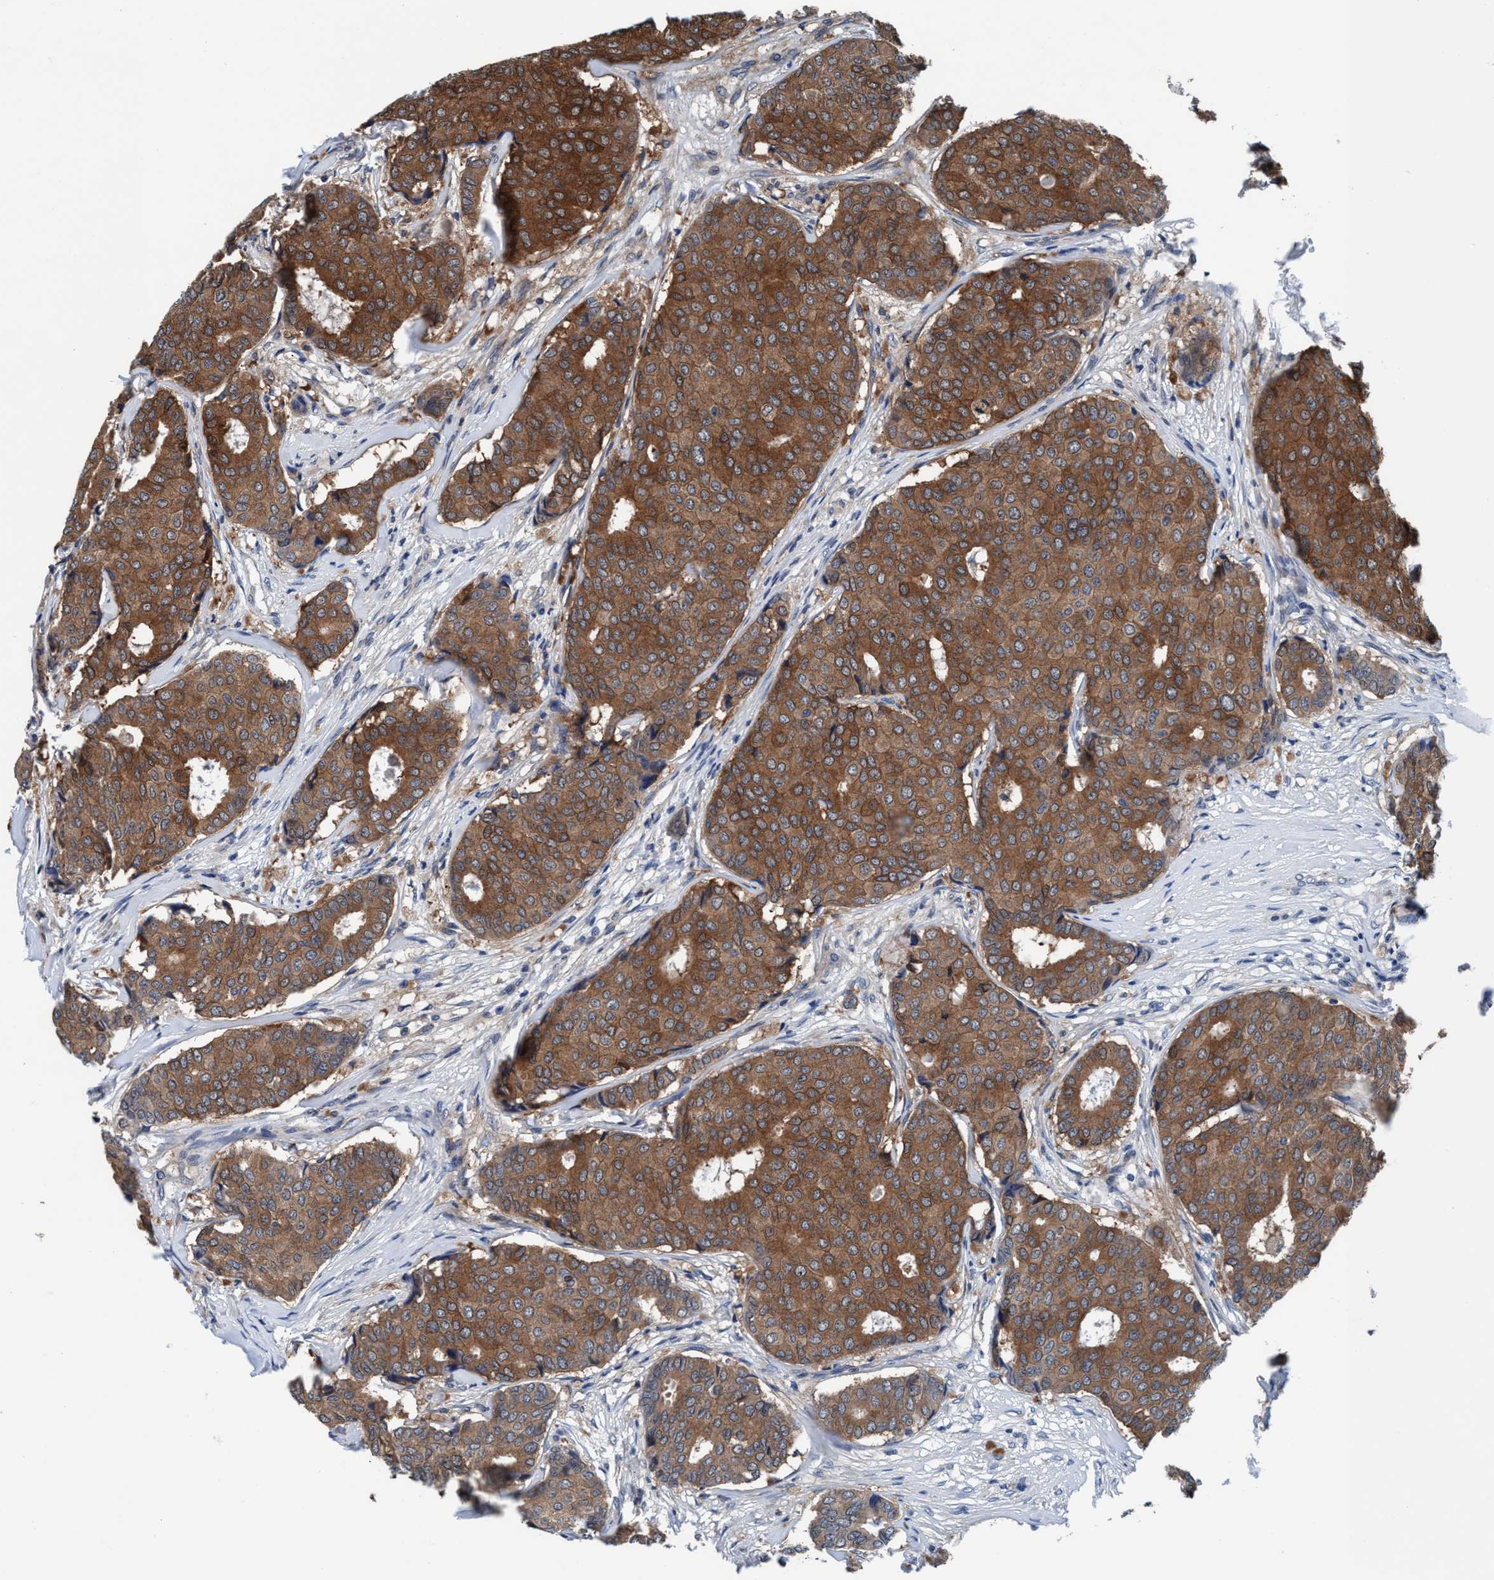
{"staining": {"intensity": "moderate", "quantity": ">75%", "location": "cytoplasmic/membranous"}, "tissue": "breast cancer", "cell_type": "Tumor cells", "image_type": "cancer", "snomed": [{"axis": "morphology", "description": "Duct carcinoma"}, {"axis": "topography", "description": "Breast"}], "caption": "High-power microscopy captured an immunohistochemistry (IHC) image of breast infiltrating ductal carcinoma, revealing moderate cytoplasmic/membranous expression in approximately >75% of tumor cells.", "gene": "TMEM94", "patient": {"sex": "female", "age": 75}}